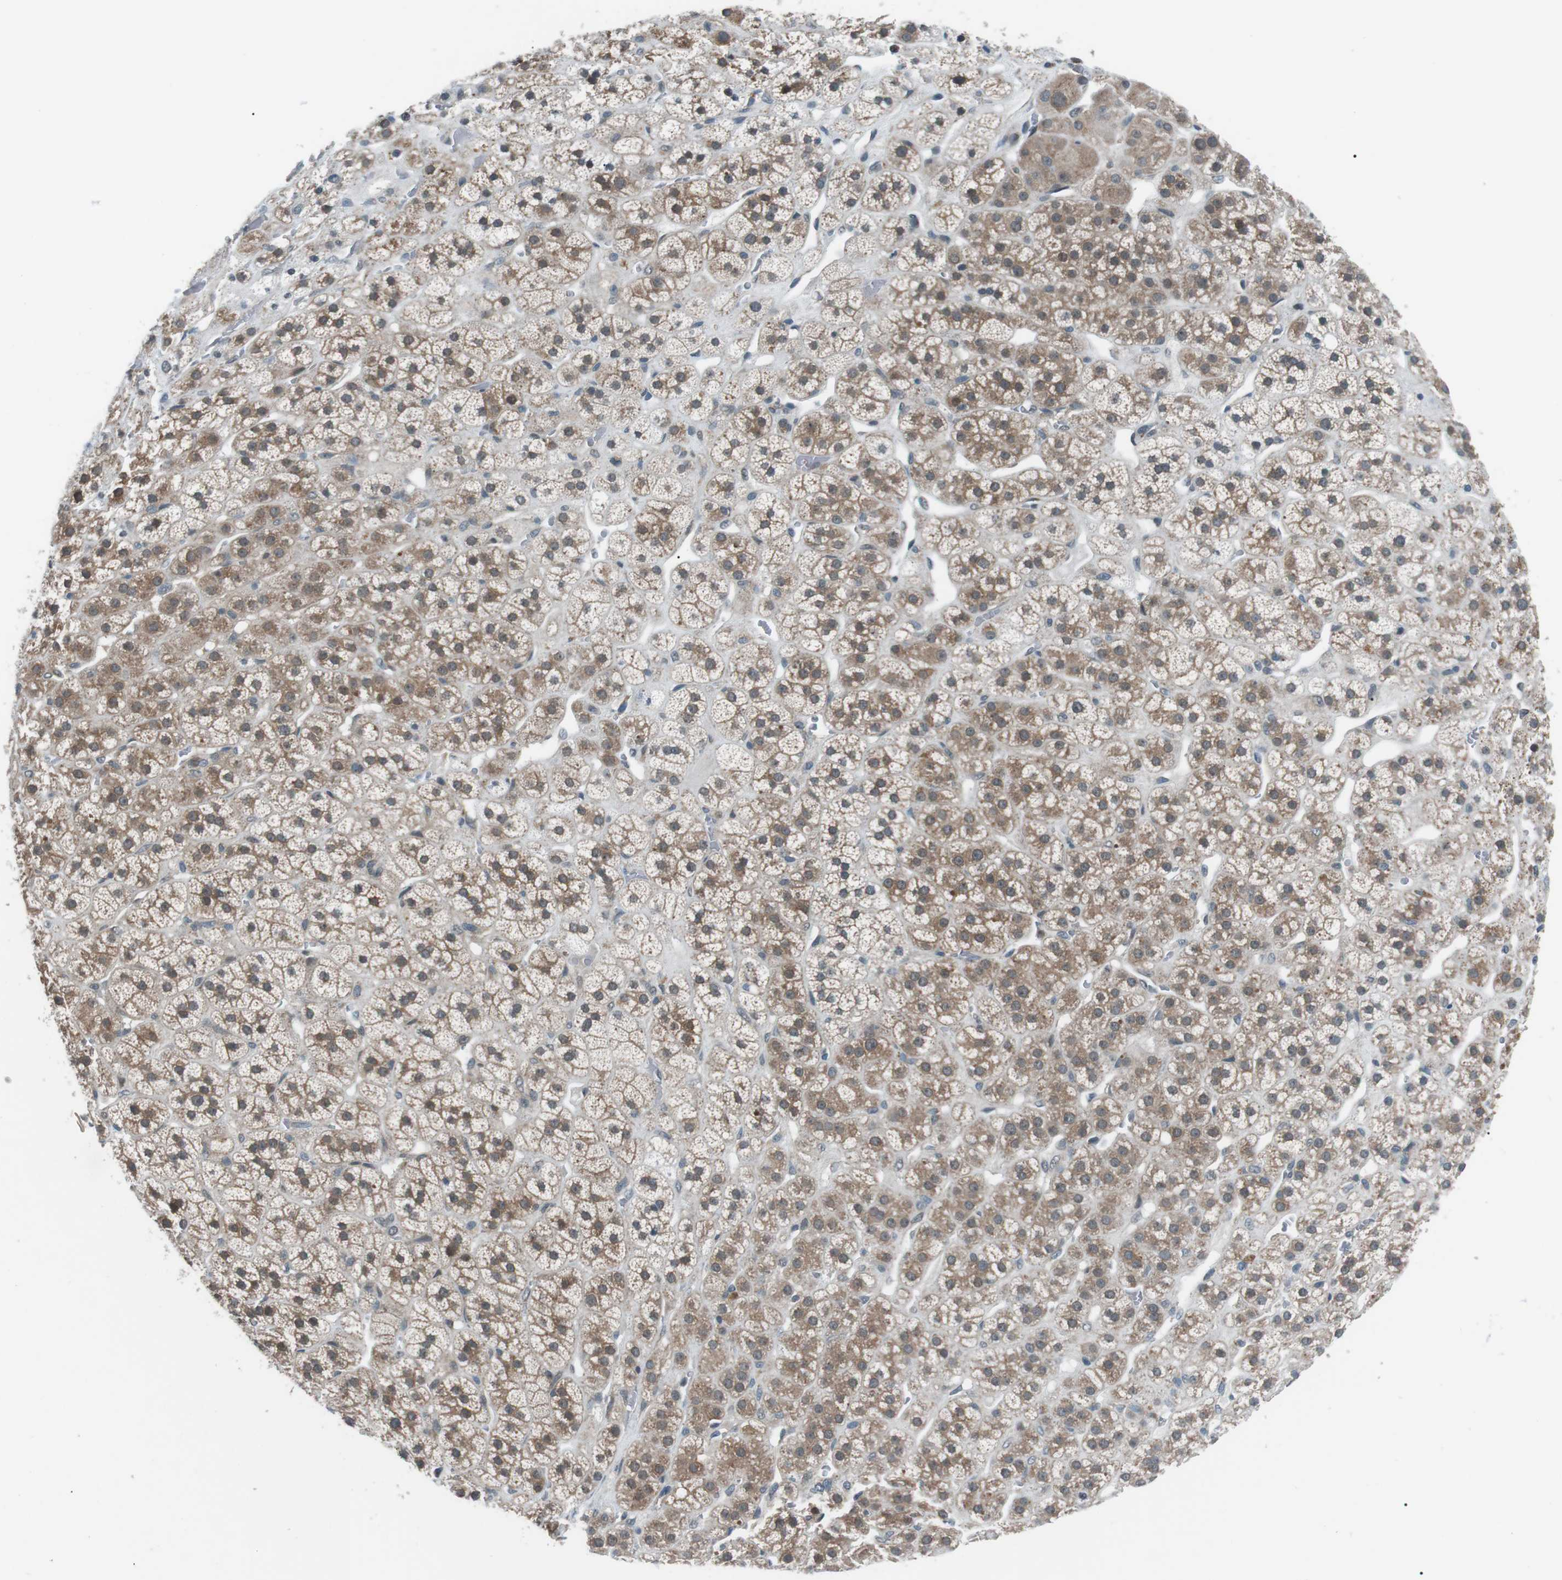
{"staining": {"intensity": "moderate", "quantity": ">75%", "location": "cytoplasmic/membranous"}, "tissue": "adrenal gland", "cell_type": "Glandular cells", "image_type": "normal", "snomed": [{"axis": "morphology", "description": "Normal tissue, NOS"}, {"axis": "topography", "description": "Adrenal gland"}], "caption": "The image reveals immunohistochemical staining of benign adrenal gland. There is moderate cytoplasmic/membranous positivity is identified in about >75% of glandular cells.", "gene": "LRIG2", "patient": {"sex": "male", "age": 56}}